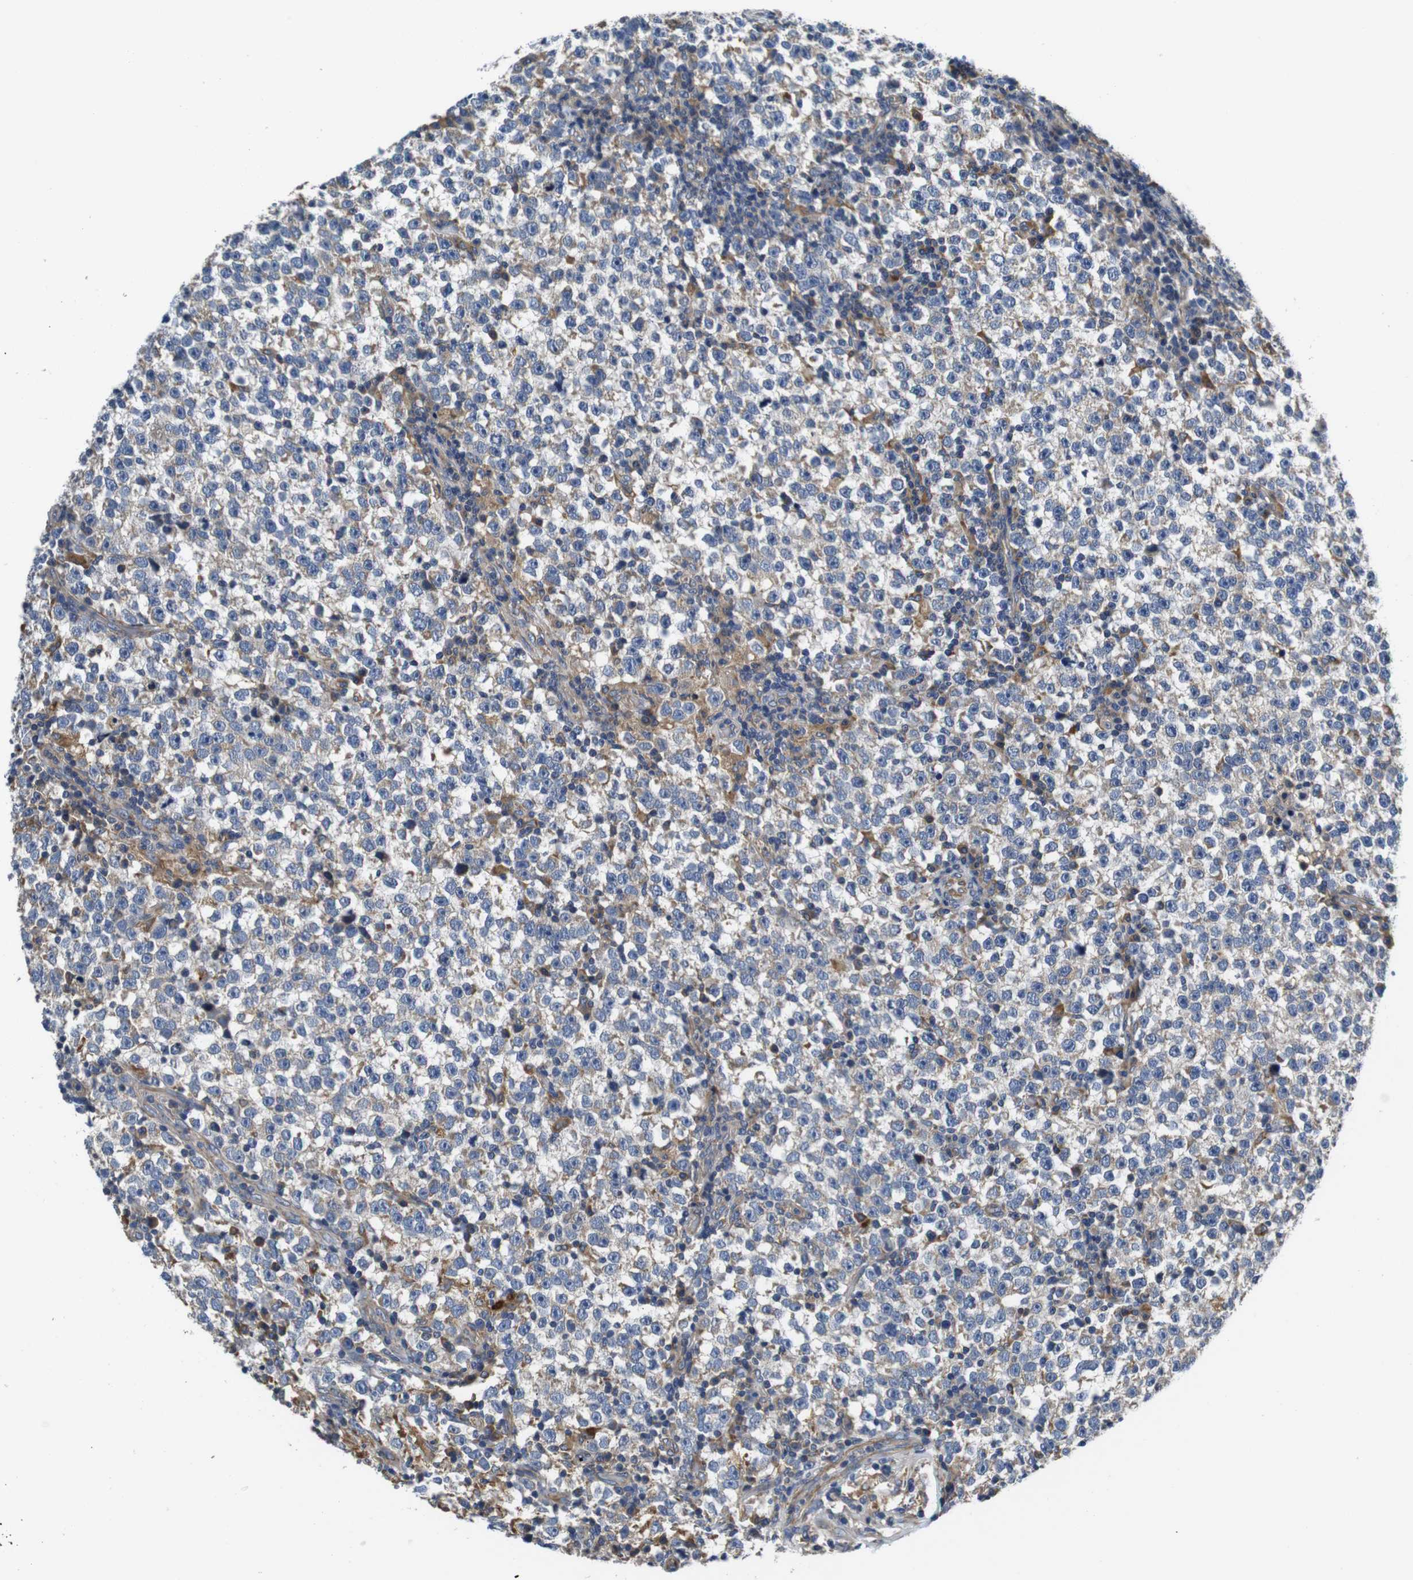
{"staining": {"intensity": "weak", "quantity": "<25%", "location": "cytoplasmic/membranous"}, "tissue": "testis cancer", "cell_type": "Tumor cells", "image_type": "cancer", "snomed": [{"axis": "morphology", "description": "Seminoma, NOS"}, {"axis": "topography", "description": "Testis"}], "caption": "The photomicrograph reveals no staining of tumor cells in testis cancer (seminoma).", "gene": "MARCHF7", "patient": {"sex": "male", "age": 43}}